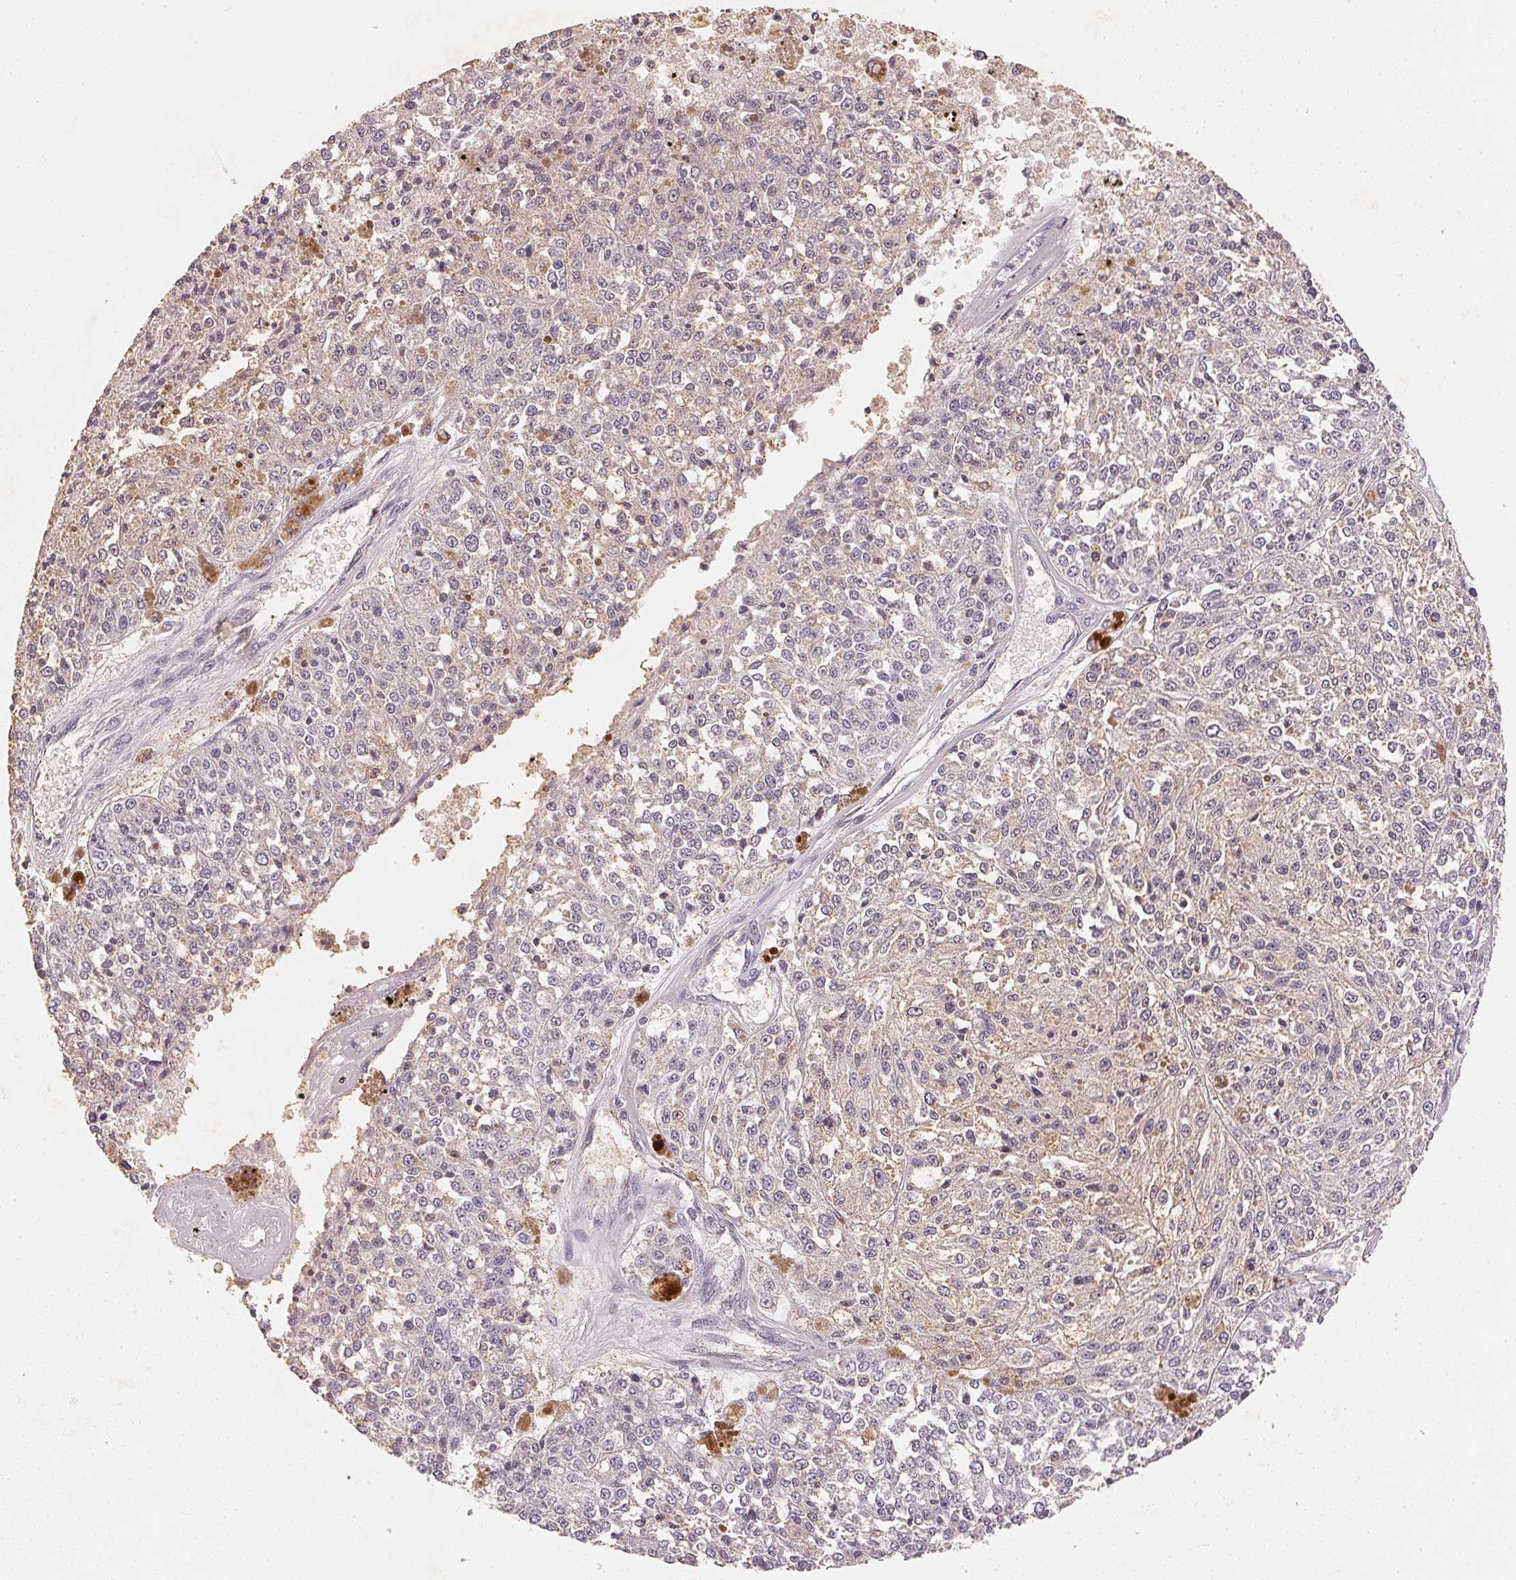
{"staining": {"intensity": "negative", "quantity": "none", "location": "none"}, "tissue": "melanoma", "cell_type": "Tumor cells", "image_type": "cancer", "snomed": [{"axis": "morphology", "description": "Malignant melanoma, Metastatic site"}, {"axis": "topography", "description": "Lymph node"}], "caption": "This is an immunohistochemistry (IHC) photomicrograph of malignant melanoma (metastatic site). There is no positivity in tumor cells.", "gene": "SMTN", "patient": {"sex": "female", "age": 64}}